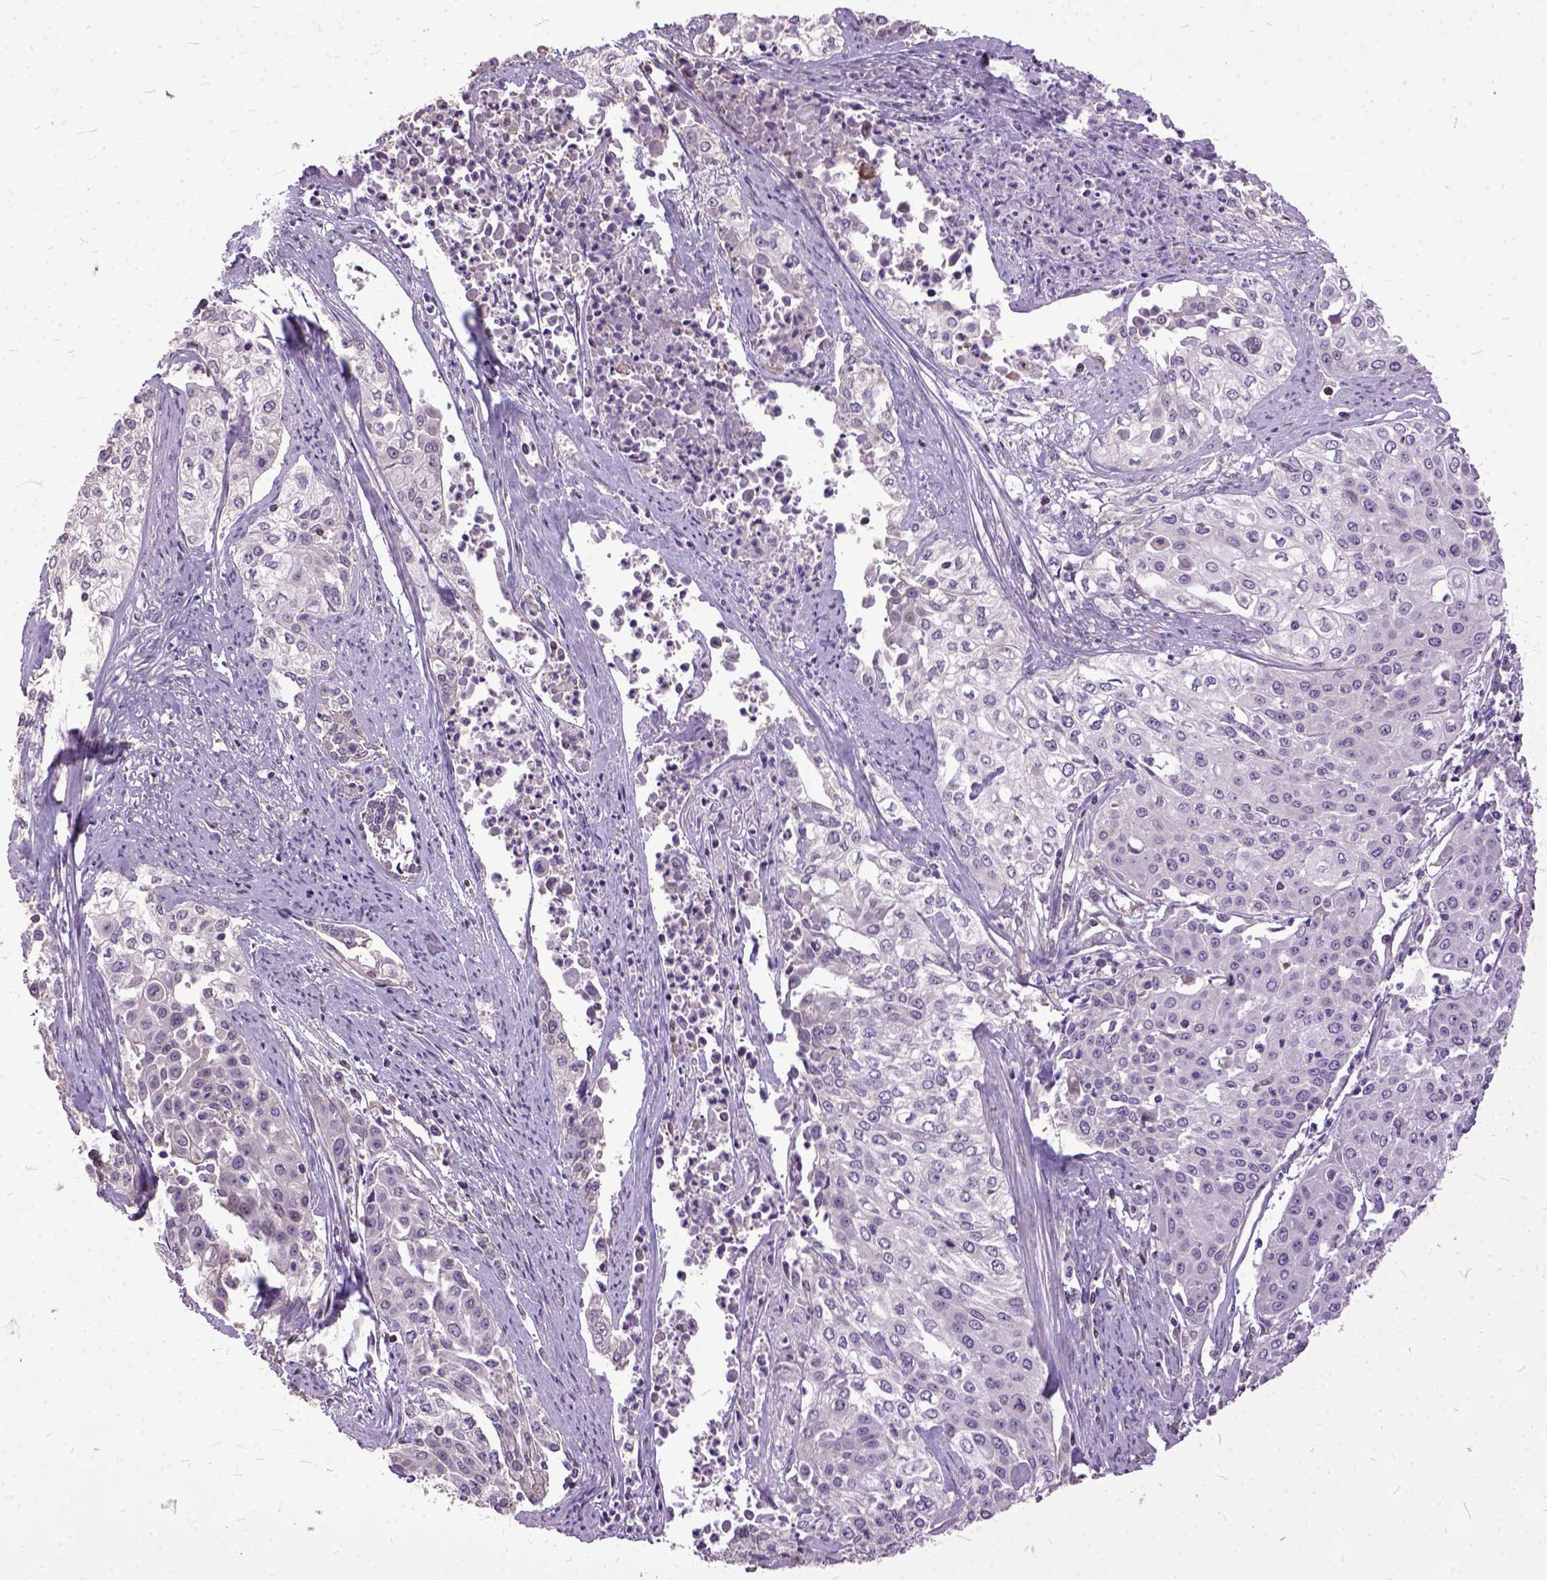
{"staining": {"intensity": "negative", "quantity": "none", "location": "none"}, "tissue": "cervical cancer", "cell_type": "Tumor cells", "image_type": "cancer", "snomed": [{"axis": "morphology", "description": "Squamous cell carcinoma, NOS"}, {"axis": "topography", "description": "Cervix"}], "caption": "This is an IHC photomicrograph of human cervical cancer. There is no staining in tumor cells.", "gene": "AREG", "patient": {"sex": "female", "age": 39}}